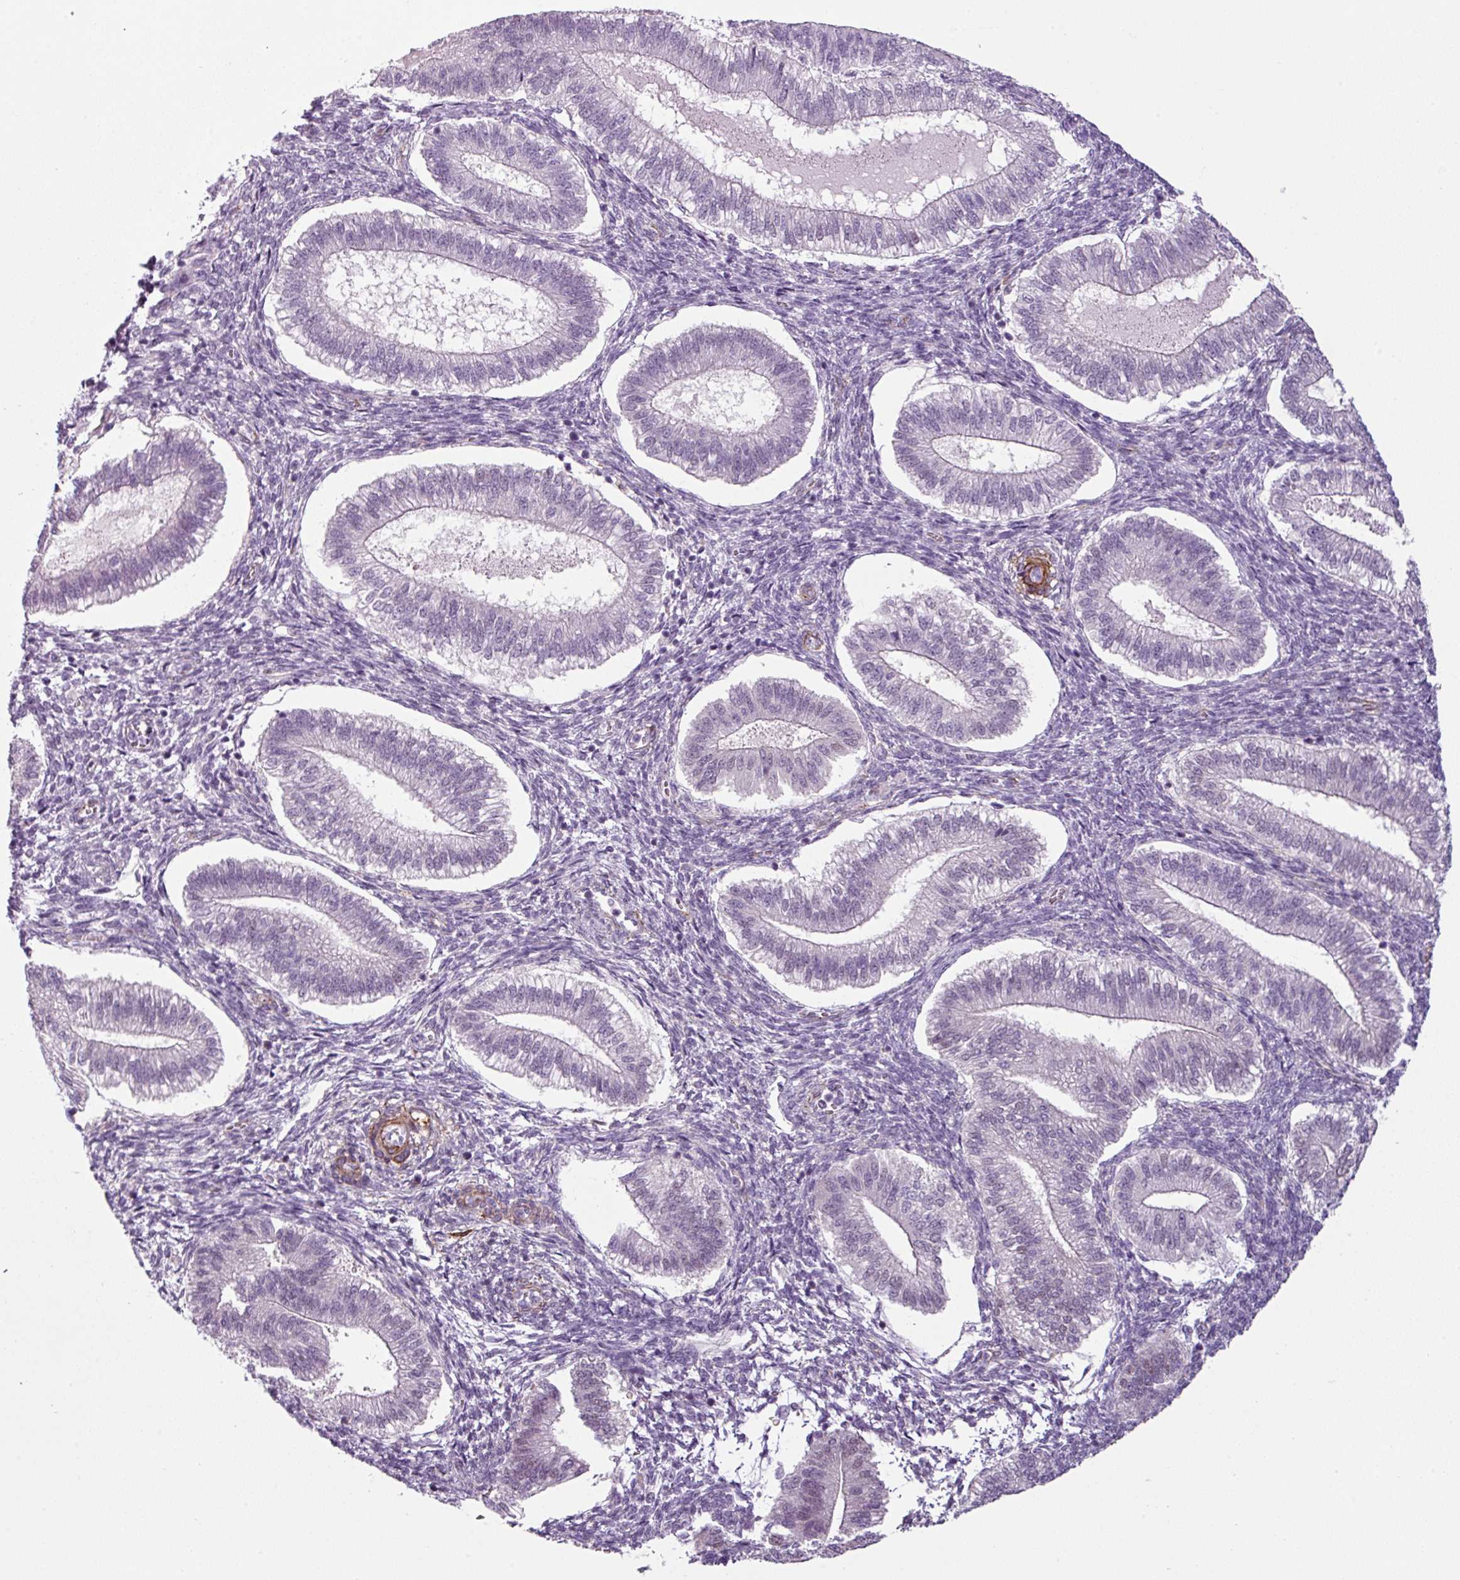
{"staining": {"intensity": "negative", "quantity": "none", "location": "none"}, "tissue": "endometrium", "cell_type": "Cells in endometrial stroma", "image_type": "normal", "snomed": [{"axis": "morphology", "description": "Normal tissue, NOS"}, {"axis": "topography", "description": "Endometrium"}], "caption": "The micrograph shows no staining of cells in endometrial stroma in benign endometrium.", "gene": "ATP10A", "patient": {"sex": "female", "age": 25}}